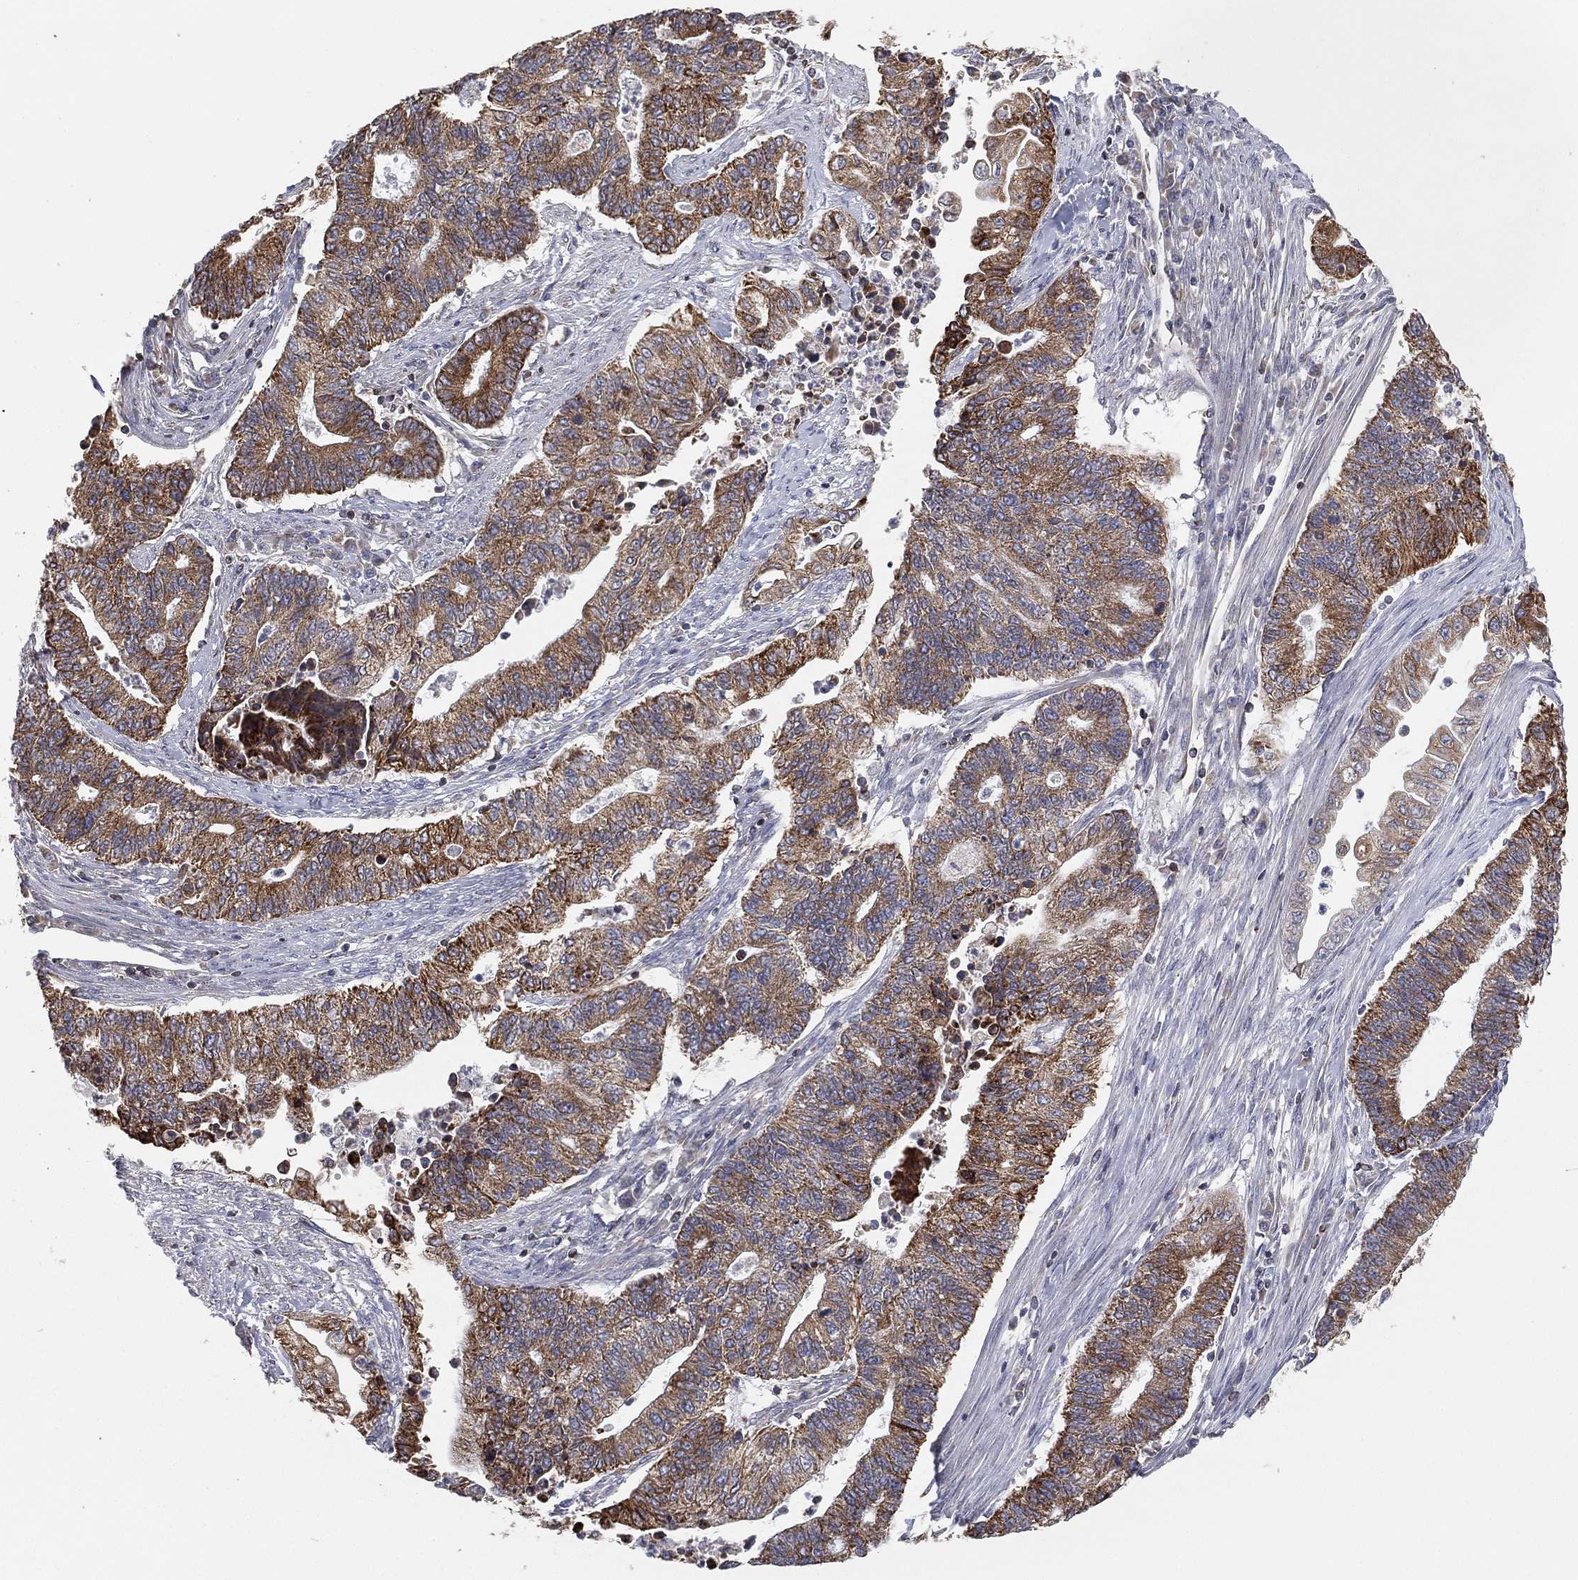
{"staining": {"intensity": "moderate", "quantity": ">75%", "location": "cytoplasmic/membranous"}, "tissue": "endometrial cancer", "cell_type": "Tumor cells", "image_type": "cancer", "snomed": [{"axis": "morphology", "description": "Adenocarcinoma, NOS"}, {"axis": "topography", "description": "Uterus"}, {"axis": "topography", "description": "Endometrium"}], "caption": "A brown stain shows moderate cytoplasmic/membranous positivity of a protein in human endometrial cancer (adenocarcinoma) tumor cells.", "gene": "CYB5B", "patient": {"sex": "female", "age": 54}}